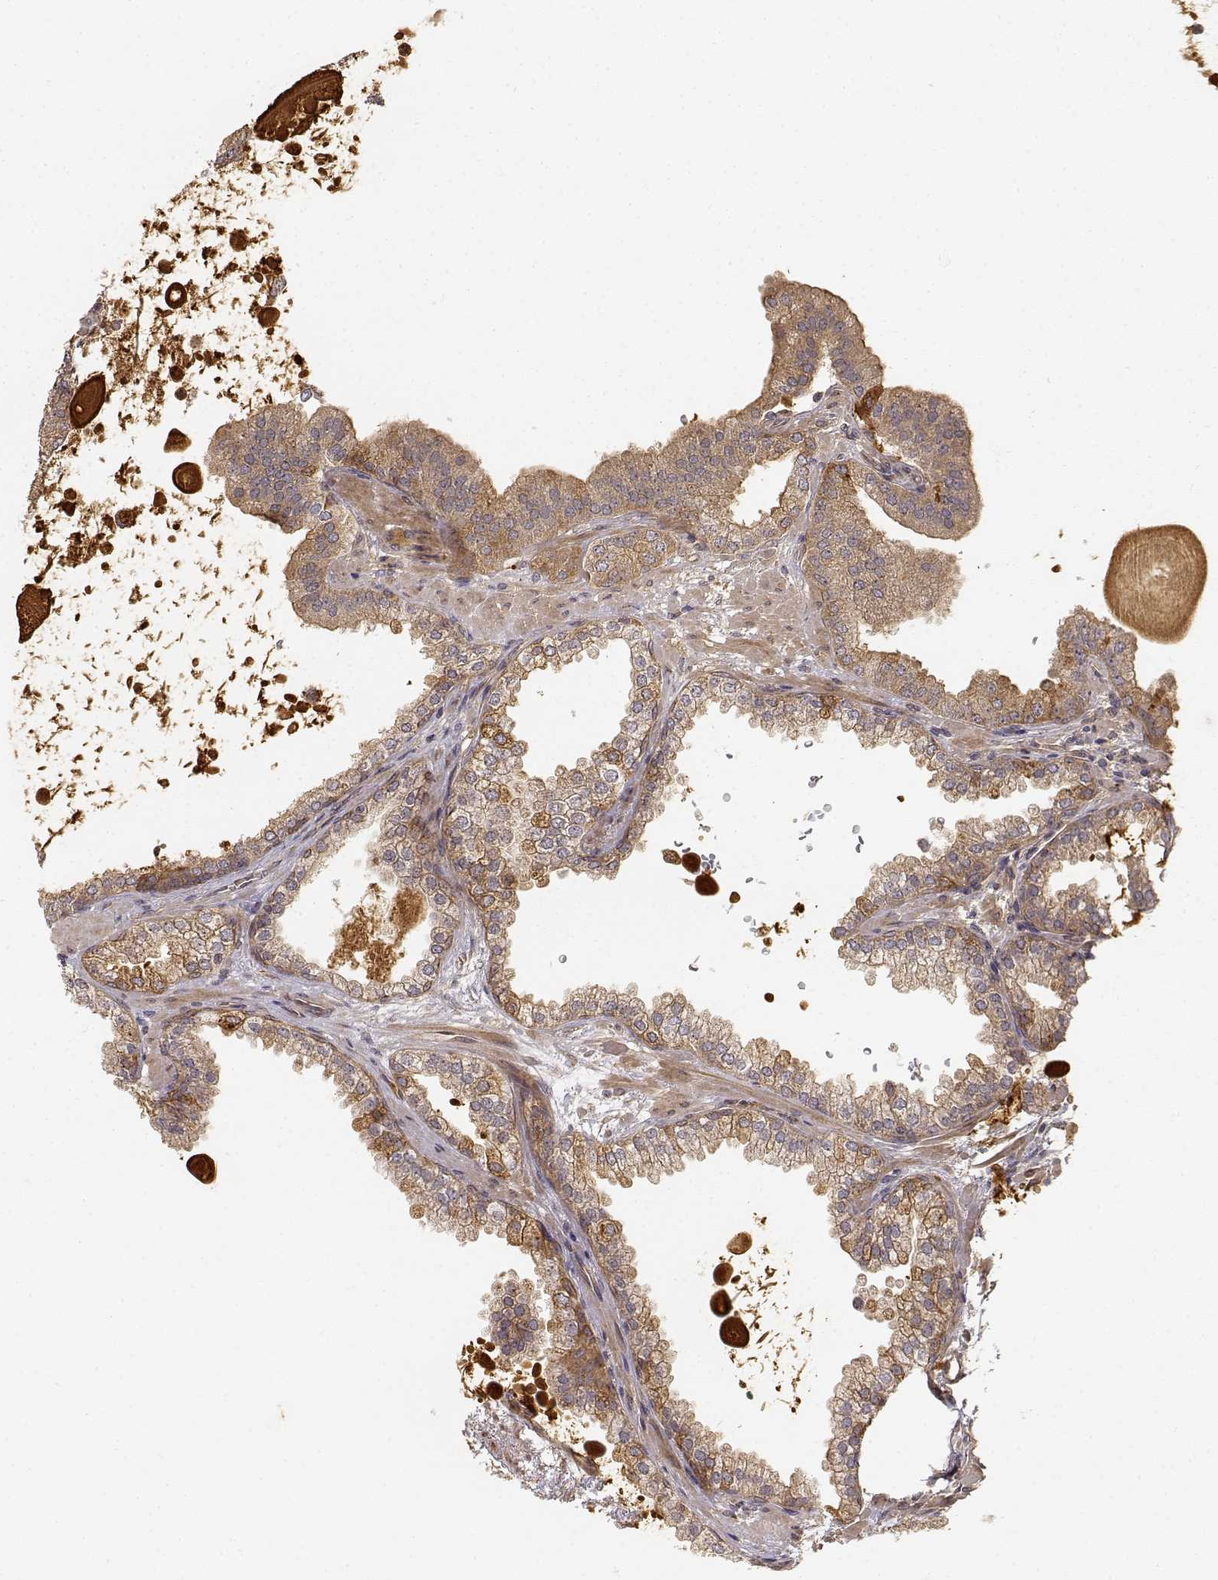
{"staining": {"intensity": "moderate", "quantity": ">75%", "location": "cytoplasmic/membranous"}, "tissue": "prostate cancer", "cell_type": "Tumor cells", "image_type": "cancer", "snomed": [{"axis": "morphology", "description": "Normal tissue, NOS"}, {"axis": "morphology", "description": "Adenocarcinoma, High grade"}, {"axis": "topography", "description": "Prostate"}], "caption": "IHC of prostate adenocarcinoma (high-grade) demonstrates medium levels of moderate cytoplasmic/membranous staining in approximately >75% of tumor cells.", "gene": "CDK5RAP2", "patient": {"sex": "male", "age": 83}}